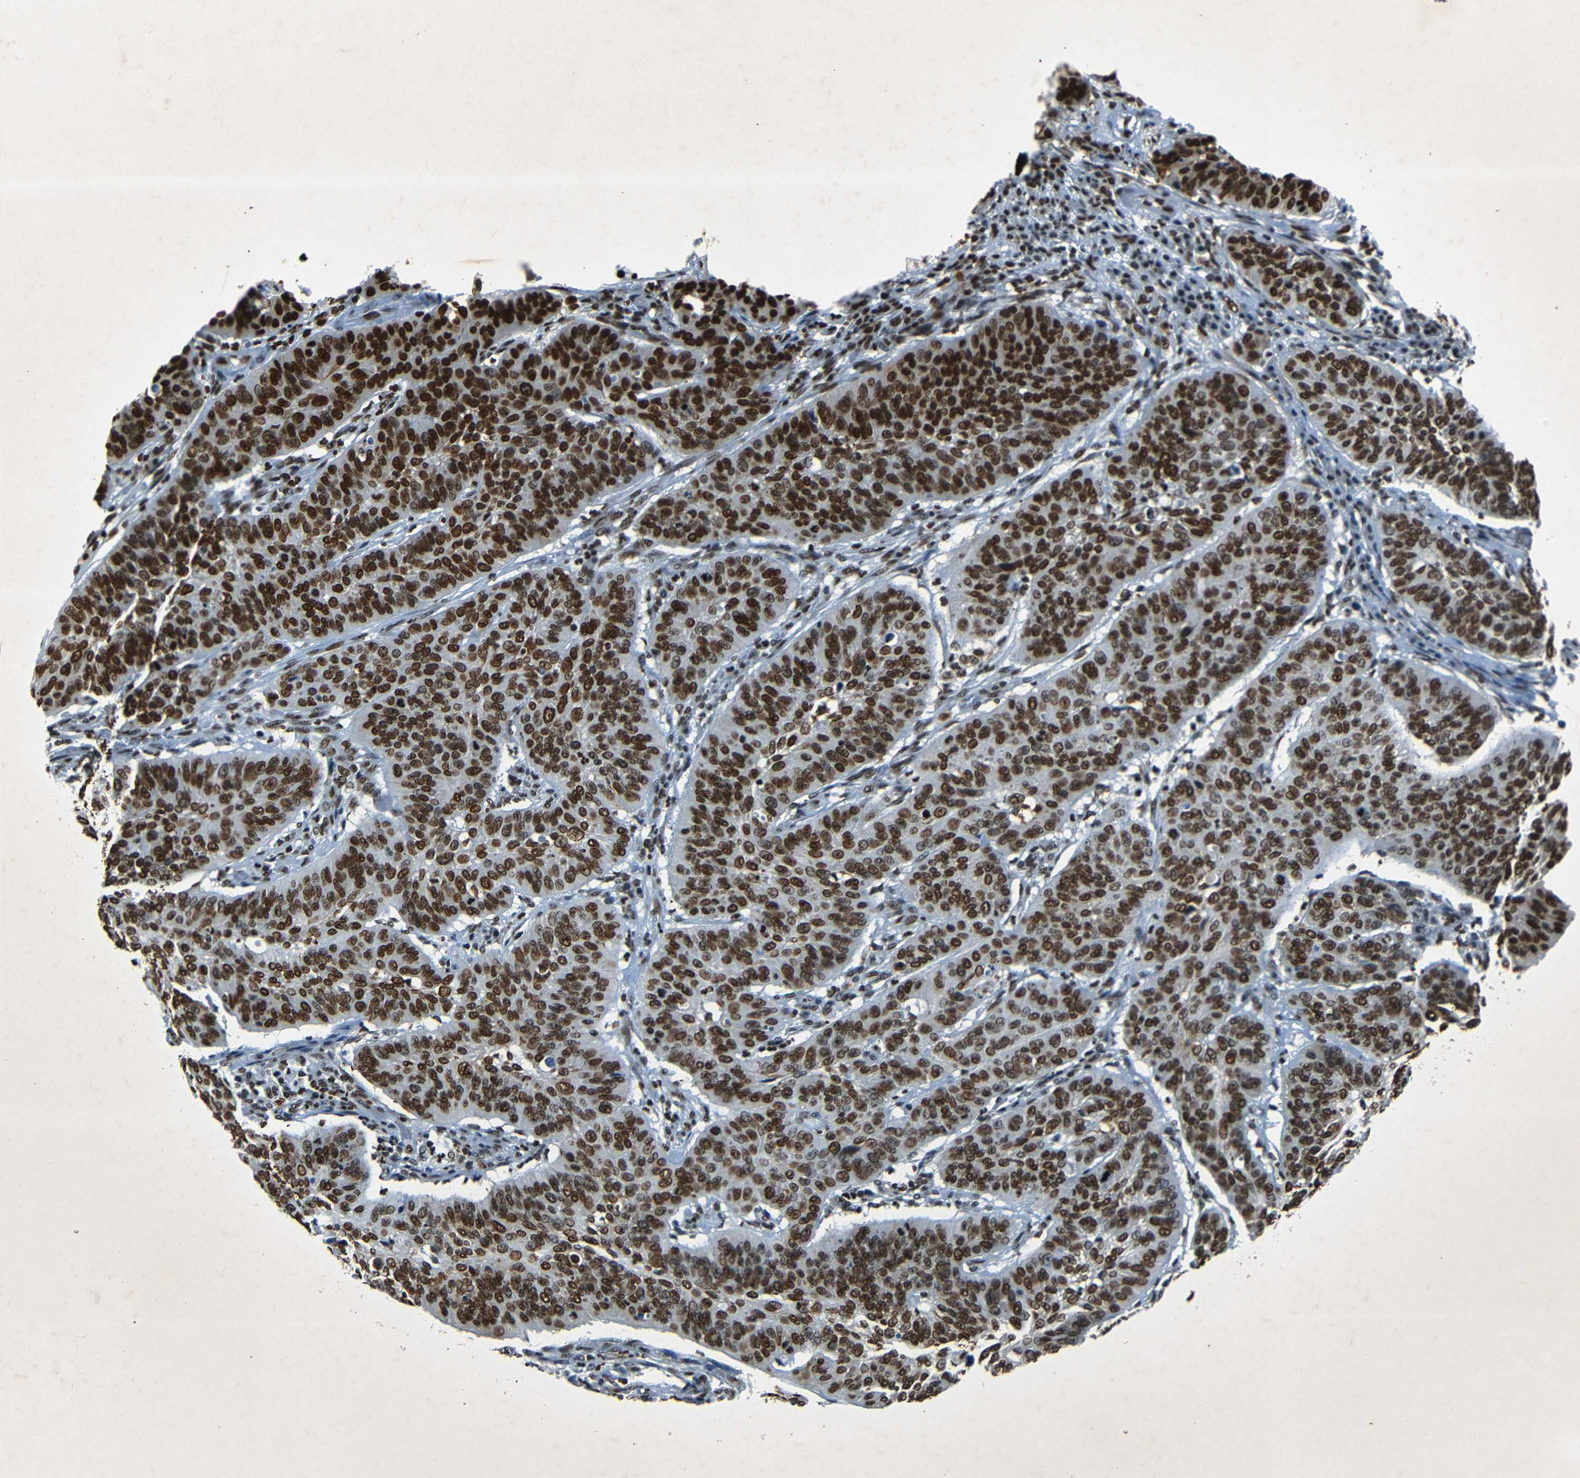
{"staining": {"intensity": "strong", "quantity": ">75%", "location": "nuclear"}, "tissue": "cervical cancer", "cell_type": "Tumor cells", "image_type": "cancer", "snomed": [{"axis": "morphology", "description": "Squamous cell carcinoma, NOS"}, {"axis": "topography", "description": "Cervix"}], "caption": "Human cervical cancer (squamous cell carcinoma) stained with a protein marker reveals strong staining in tumor cells.", "gene": "HMGN1", "patient": {"sex": "female", "age": 39}}